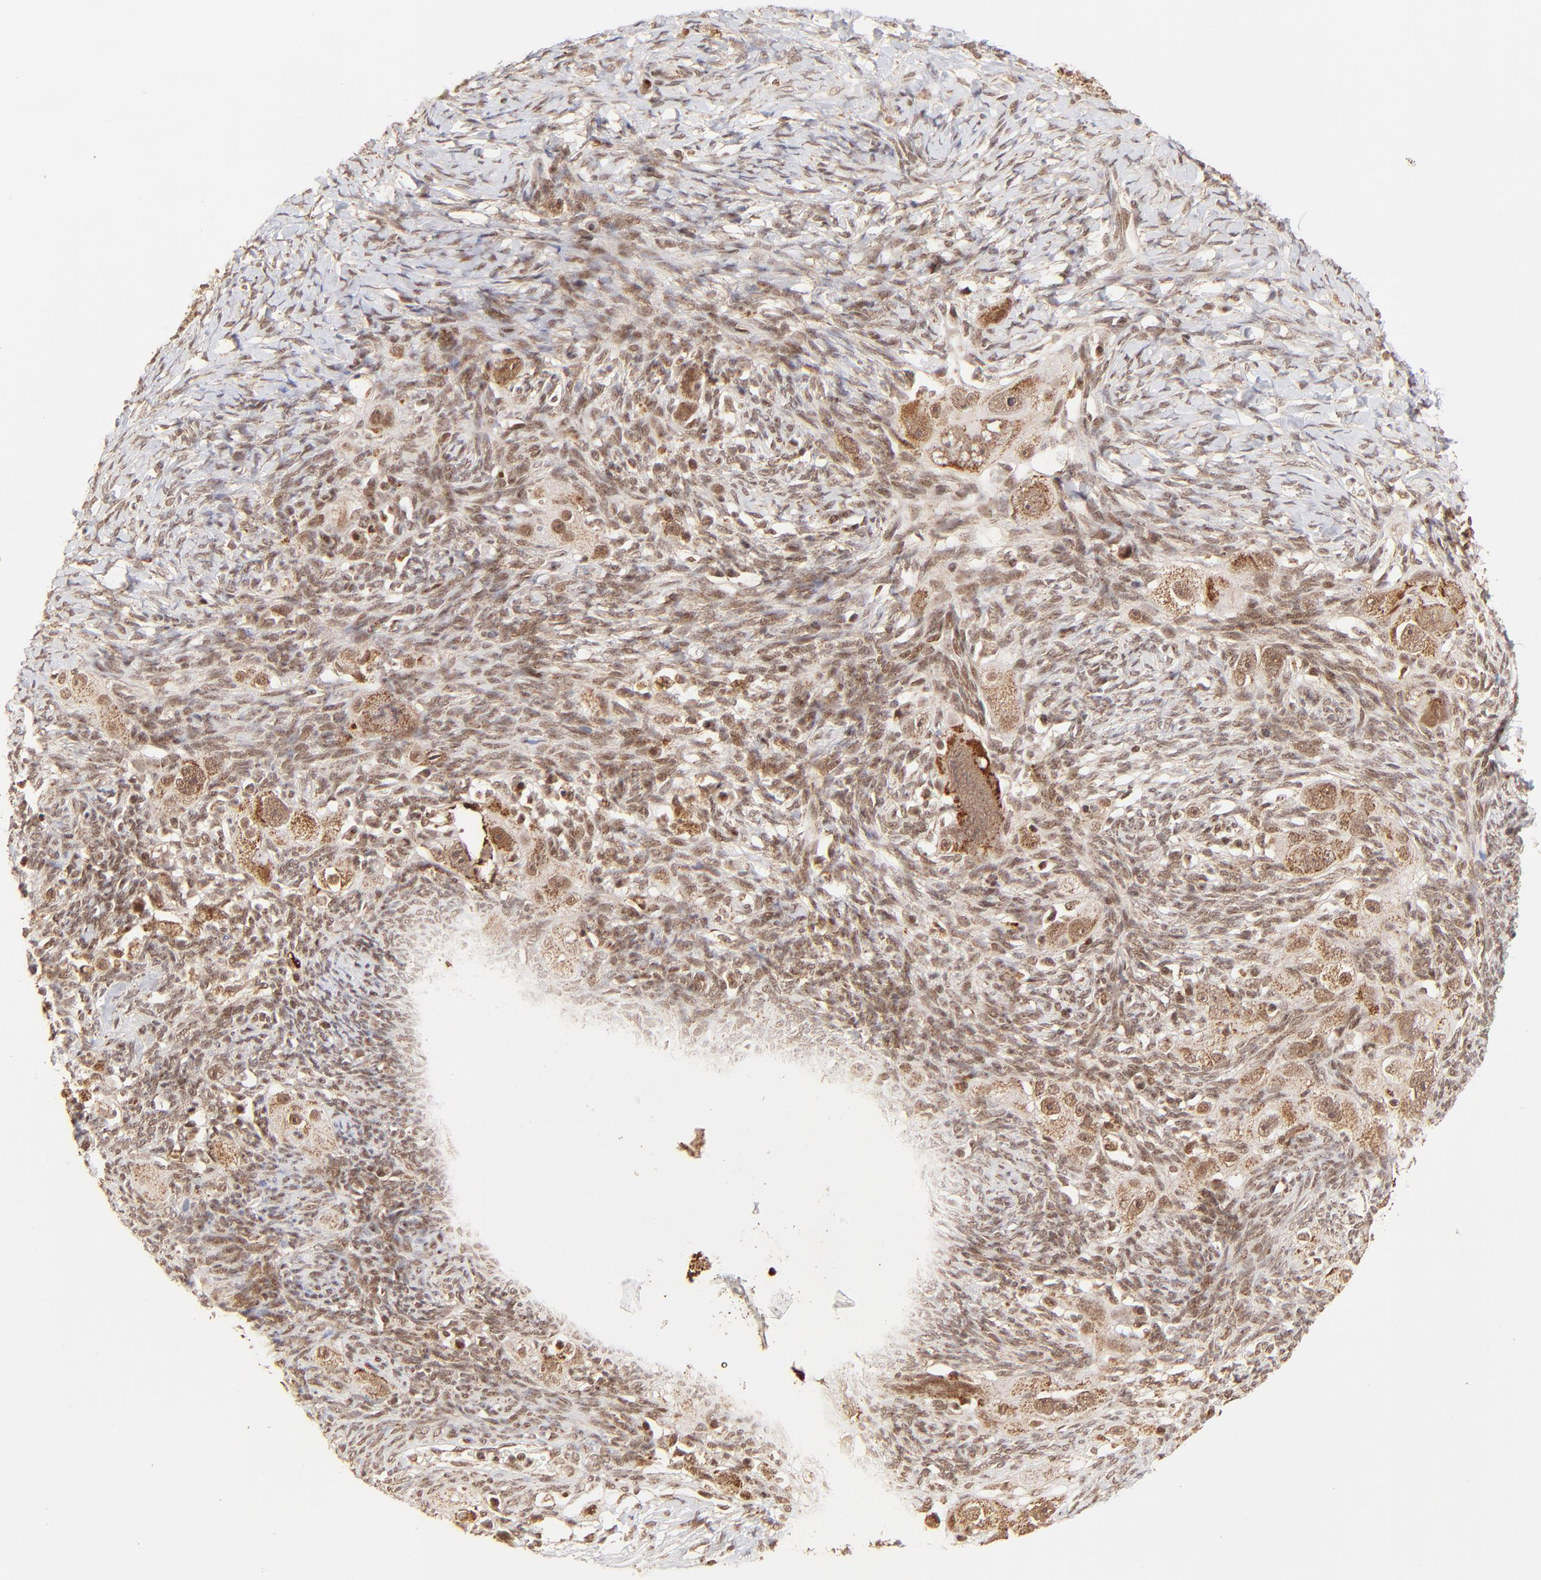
{"staining": {"intensity": "moderate", "quantity": ">75%", "location": "cytoplasmic/membranous,nuclear"}, "tissue": "ovarian cancer", "cell_type": "Tumor cells", "image_type": "cancer", "snomed": [{"axis": "morphology", "description": "Normal tissue, NOS"}, {"axis": "morphology", "description": "Cystadenocarcinoma, serous, NOS"}, {"axis": "topography", "description": "Ovary"}], "caption": "A brown stain shows moderate cytoplasmic/membranous and nuclear expression of a protein in human ovarian cancer (serous cystadenocarcinoma) tumor cells.", "gene": "MED15", "patient": {"sex": "female", "age": 62}}